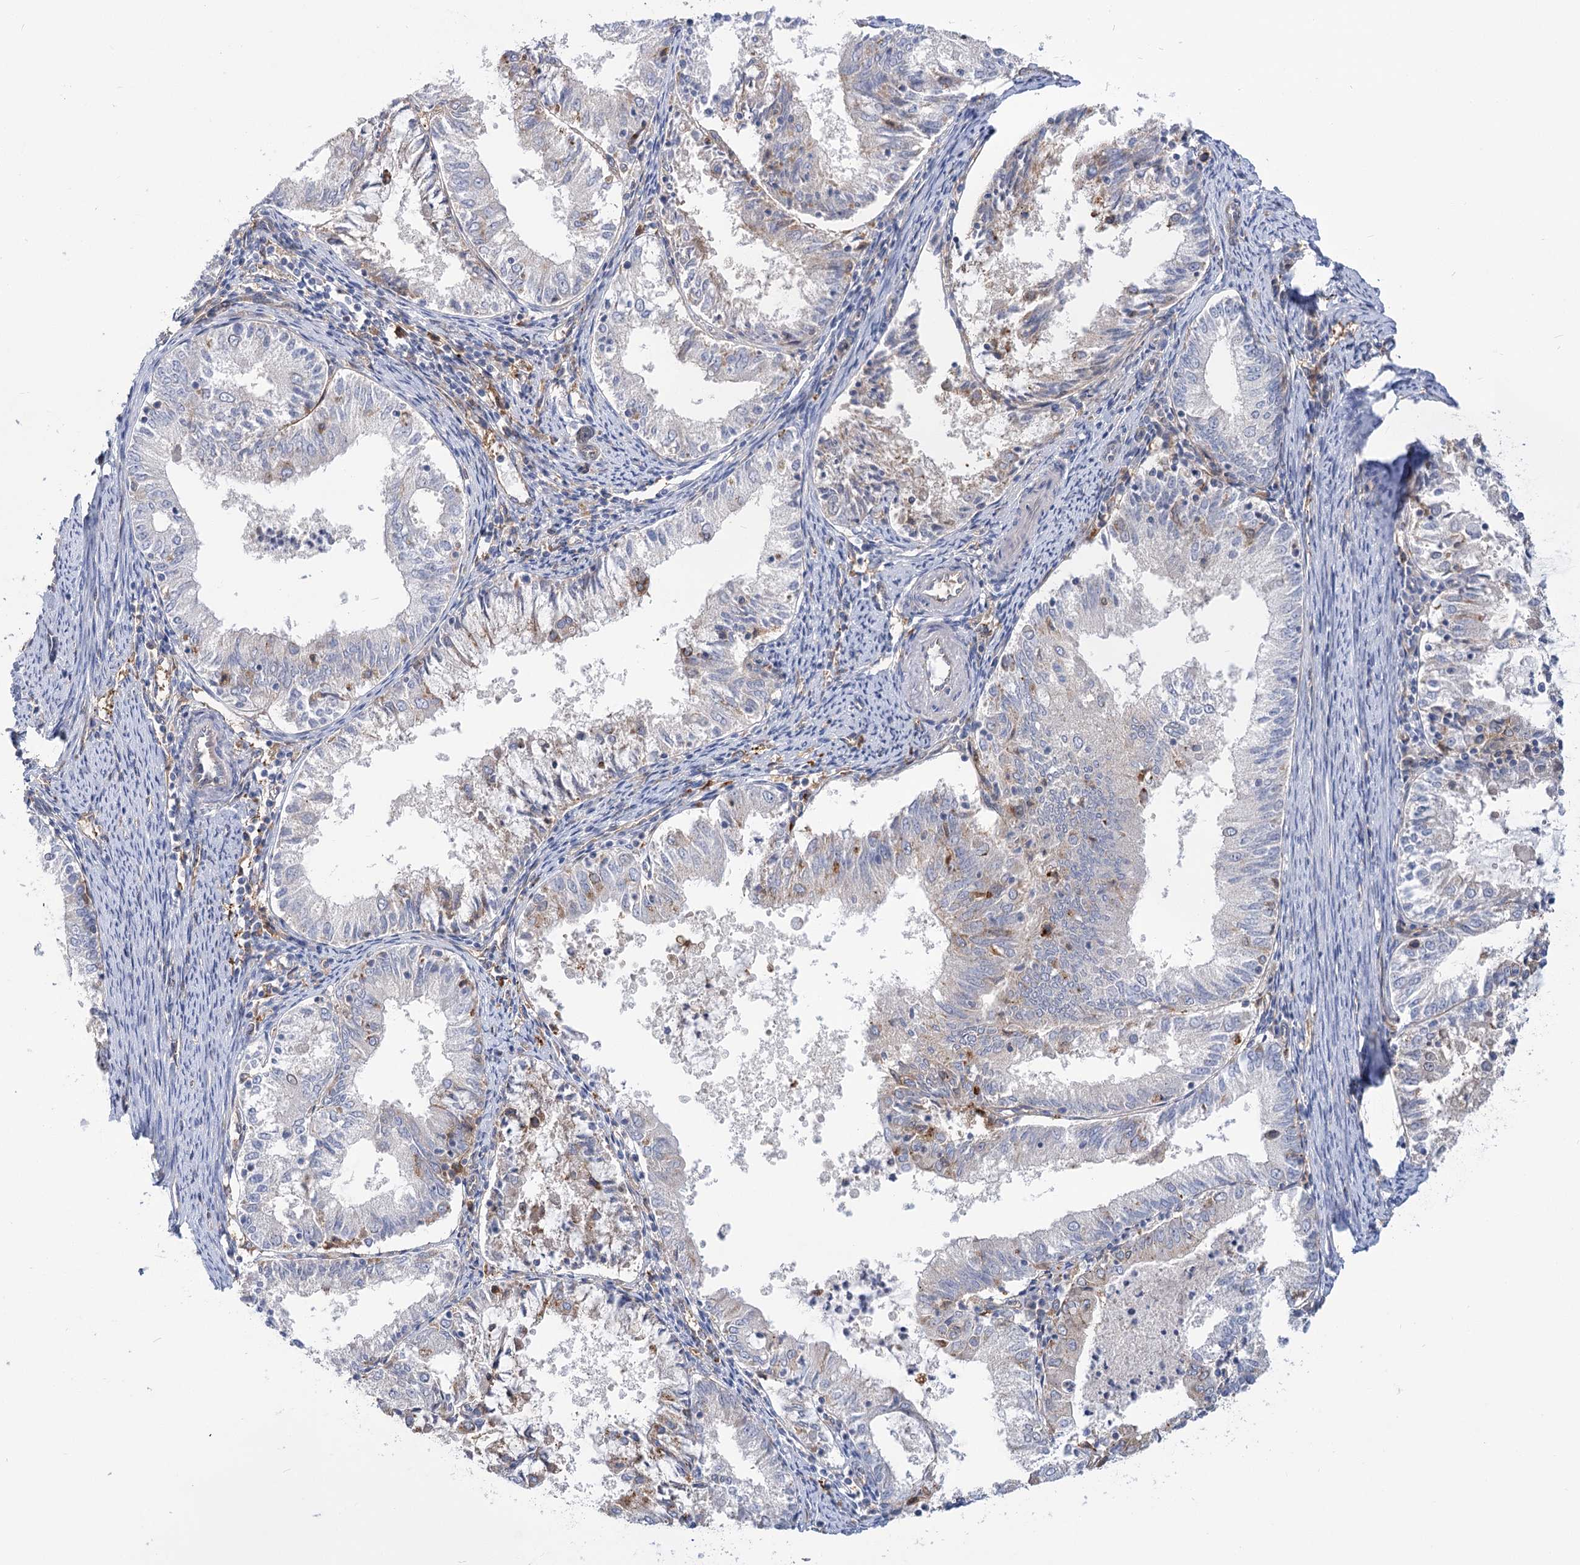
{"staining": {"intensity": "negative", "quantity": "none", "location": "none"}, "tissue": "endometrial cancer", "cell_type": "Tumor cells", "image_type": "cancer", "snomed": [{"axis": "morphology", "description": "Adenocarcinoma, NOS"}, {"axis": "topography", "description": "Endometrium"}], "caption": "The image reveals no staining of tumor cells in endometrial cancer.", "gene": "GUSB", "patient": {"sex": "female", "age": 57}}